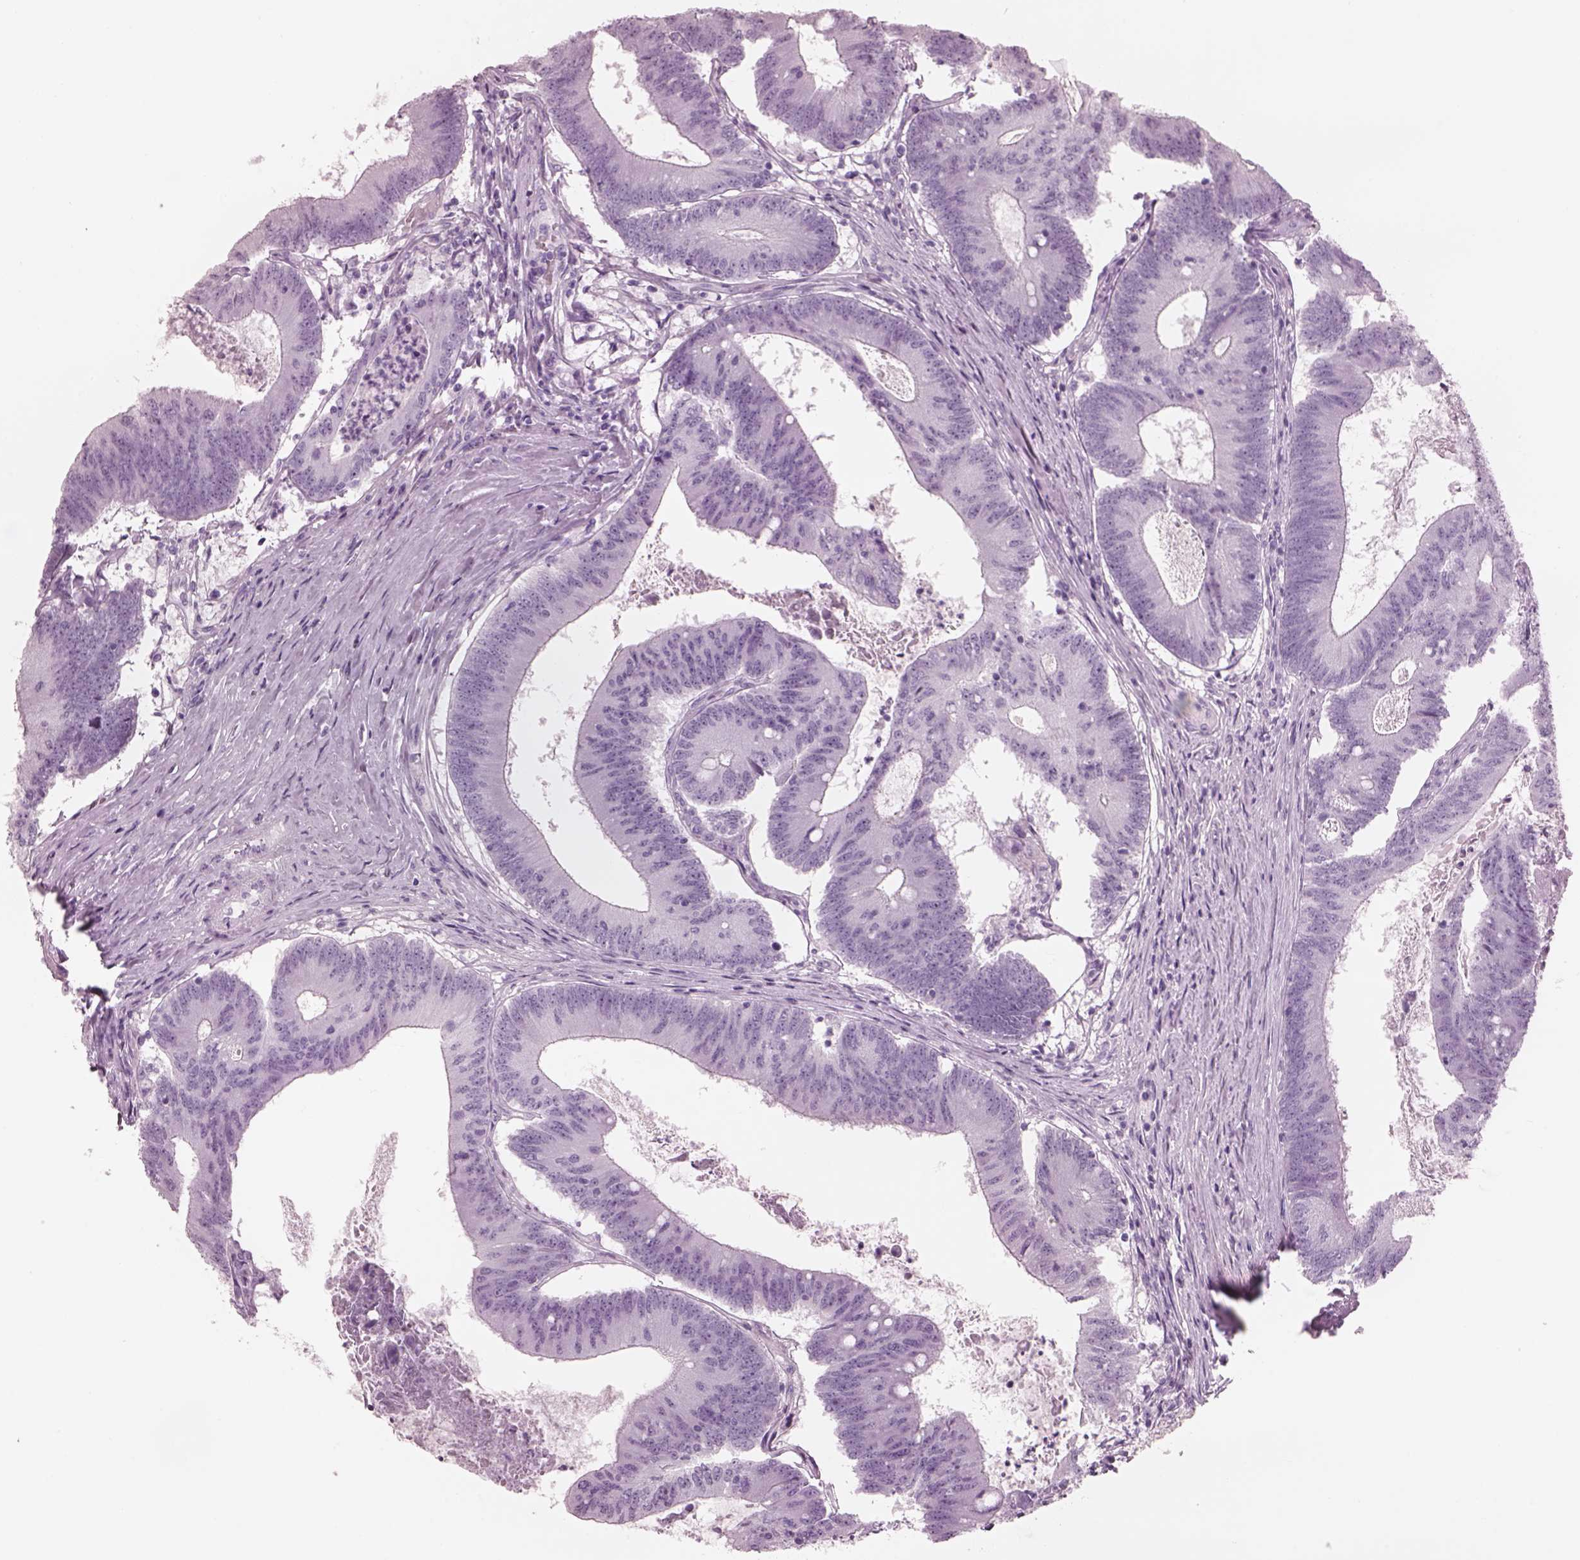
{"staining": {"intensity": "negative", "quantity": "none", "location": "none"}, "tissue": "colorectal cancer", "cell_type": "Tumor cells", "image_type": "cancer", "snomed": [{"axis": "morphology", "description": "Adenocarcinoma, NOS"}, {"axis": "topography", "description": "Colon"}], "caption": "Immunohistochemistry (IHC) histopathology image of adenocarcinoma (colorectal) stained for a protein (brown), which displays no positivity in tumor cells.", "gene": "PACRG", "patient": {"sex": "female", "age": 70}}